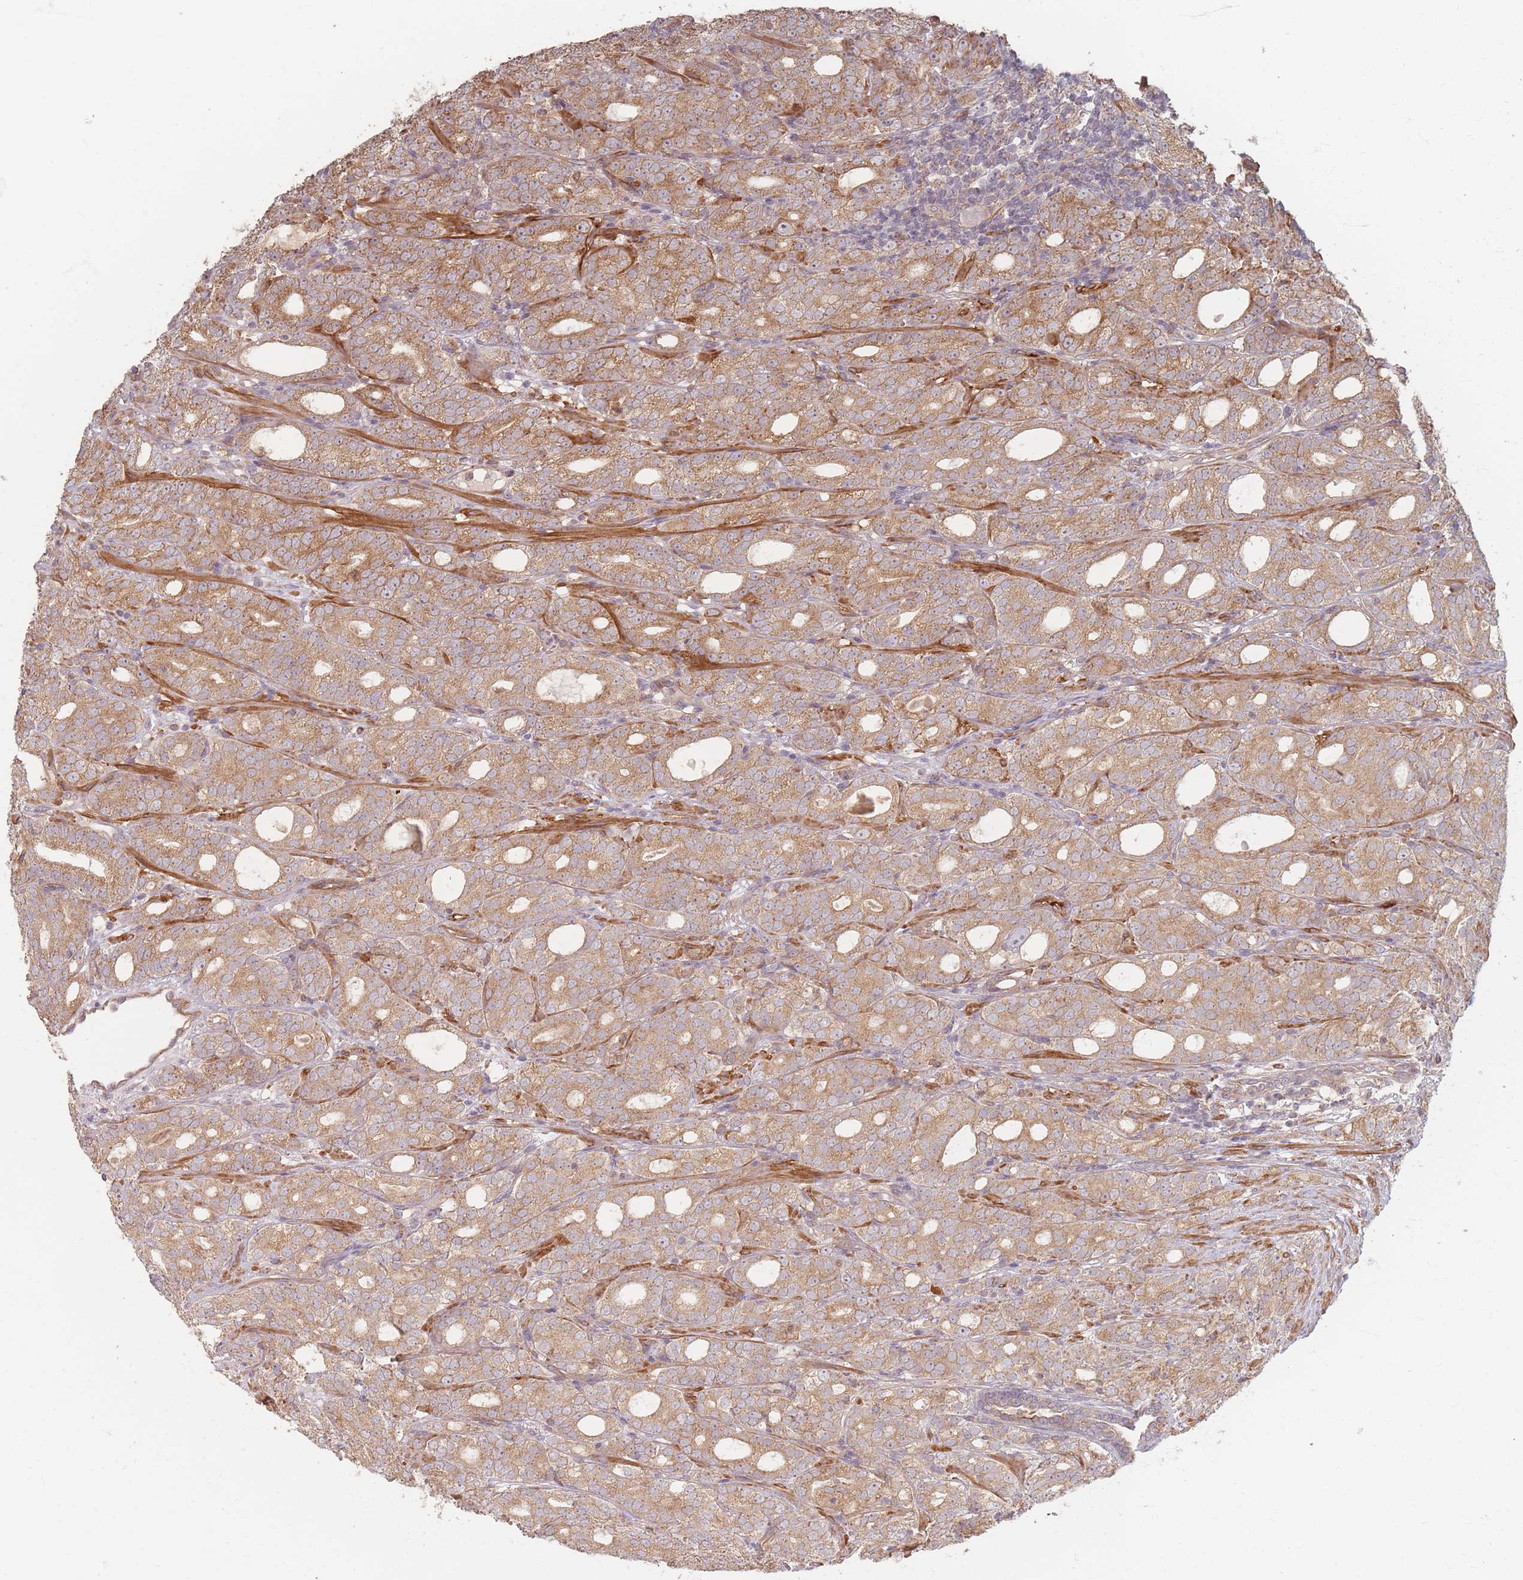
{"staining": {"intensity": "moderate", "quantity": ">75%", "location": "cytoplasmic/membranous"}, "tissue": "prostate cancer", "cell_type": "Tumor cells", "image_type": "cancer", "snomed": [{"axis": "morphology", "description": "Adenocarcinoma, High grade"}, {"axis": "topography", "description": "Prostate"}], "caption": "This histopathology image reveals immunohistochemistry (IHC) staining of adenocarcinoma (high-grade) (prostate), with medium moderate cytoplasmic/membranous expression in approximately >75% of tumor cells.", "gene": "MRPS6", "patient": {"sex": "male", "age": 64}}